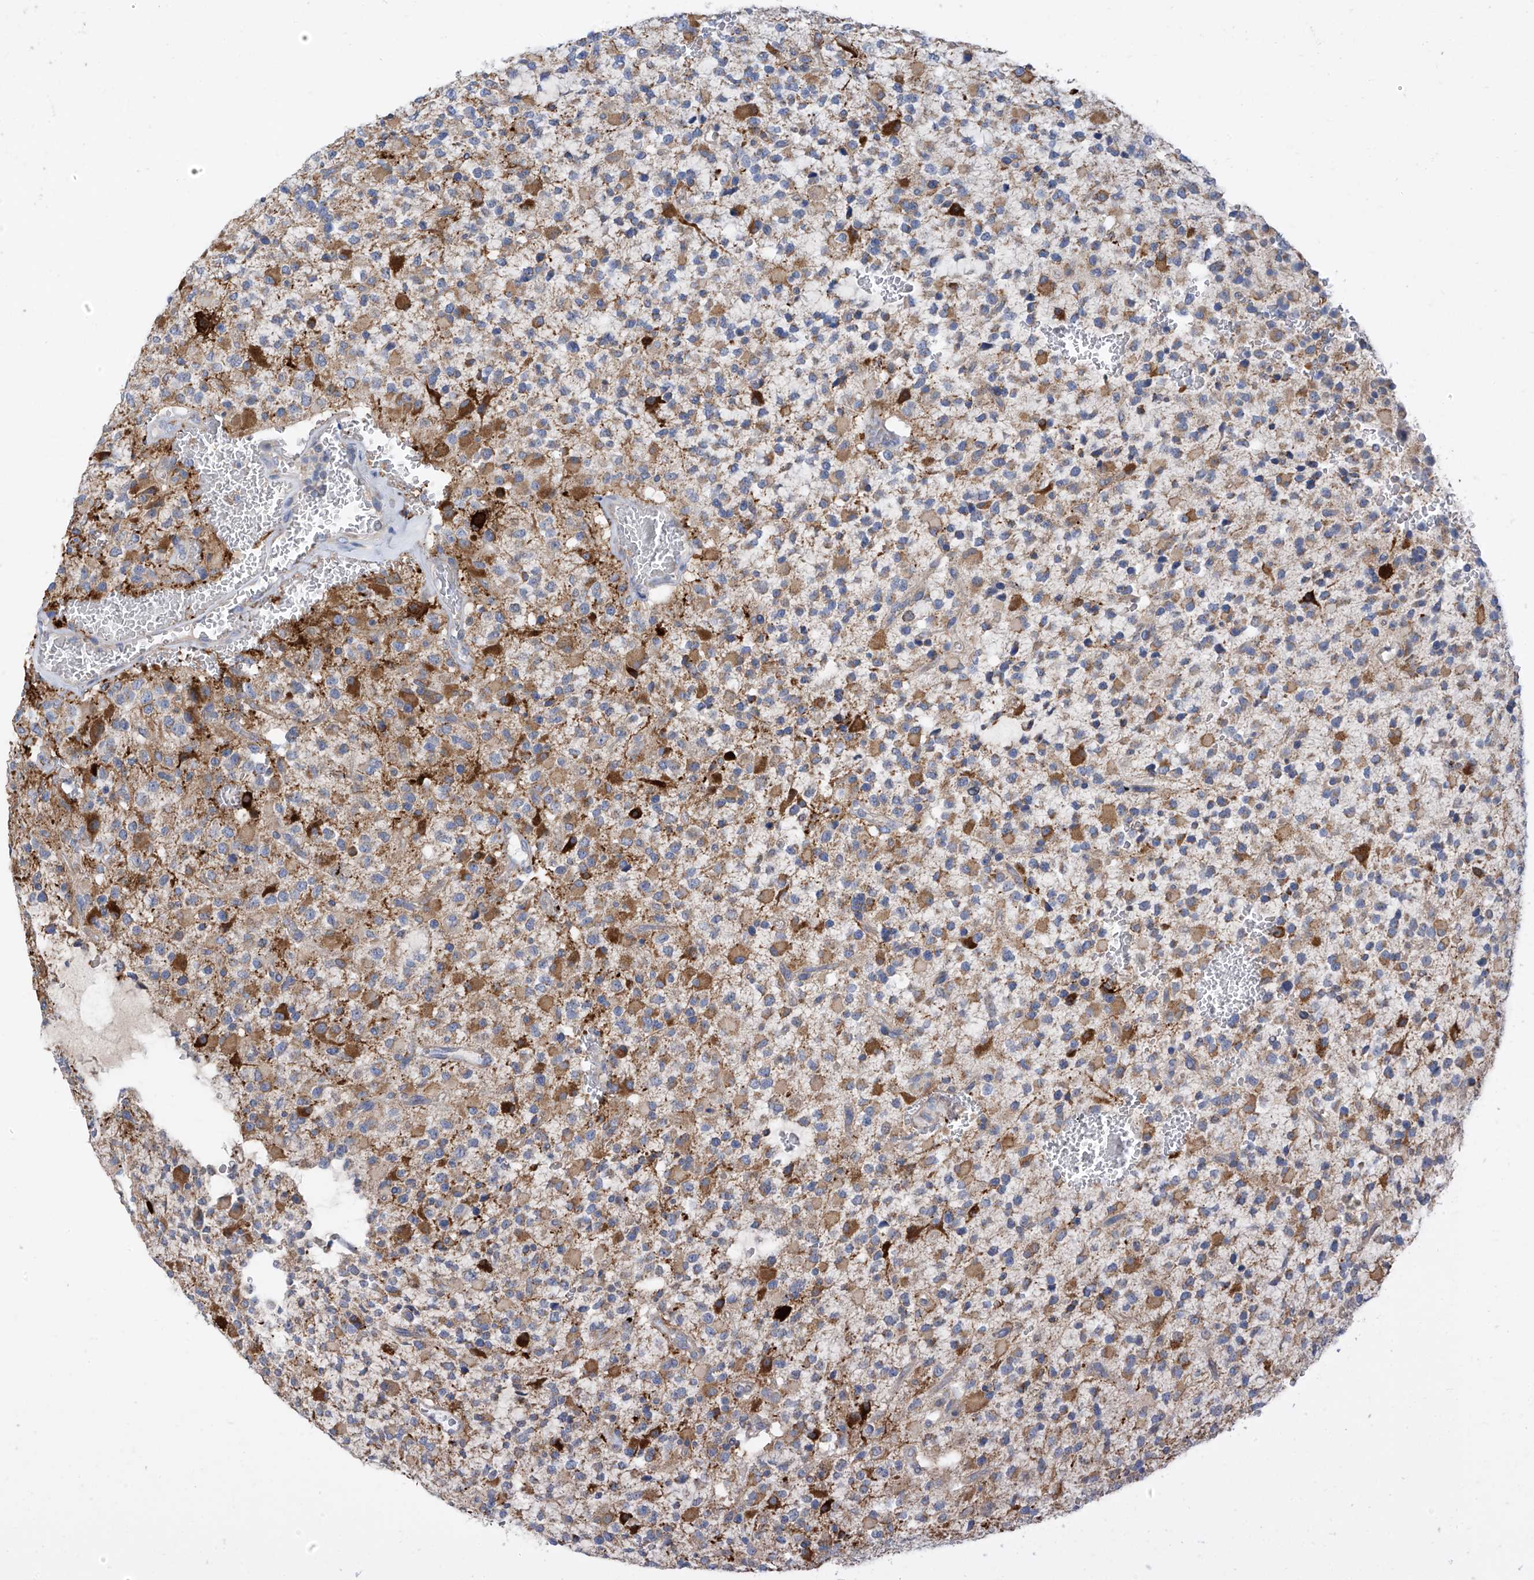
{"staining": {"intensity": "negative", "quantity": "none", "location": "none"}, "tissue": "glioma", "cell_type": "Tumor cells", "image_type": "cancer", "snomed": [{"axis": "morphology", "description": "Glioma, malignant, High grade"}, {"axis": "topography", "description": "Brain"}], "caption": "Immunohistochemical staining of human glioma exhibits no significant positivity in tumor cells.", "gene": "EOMES", "patient": {"sex": "male", "age": 34}}